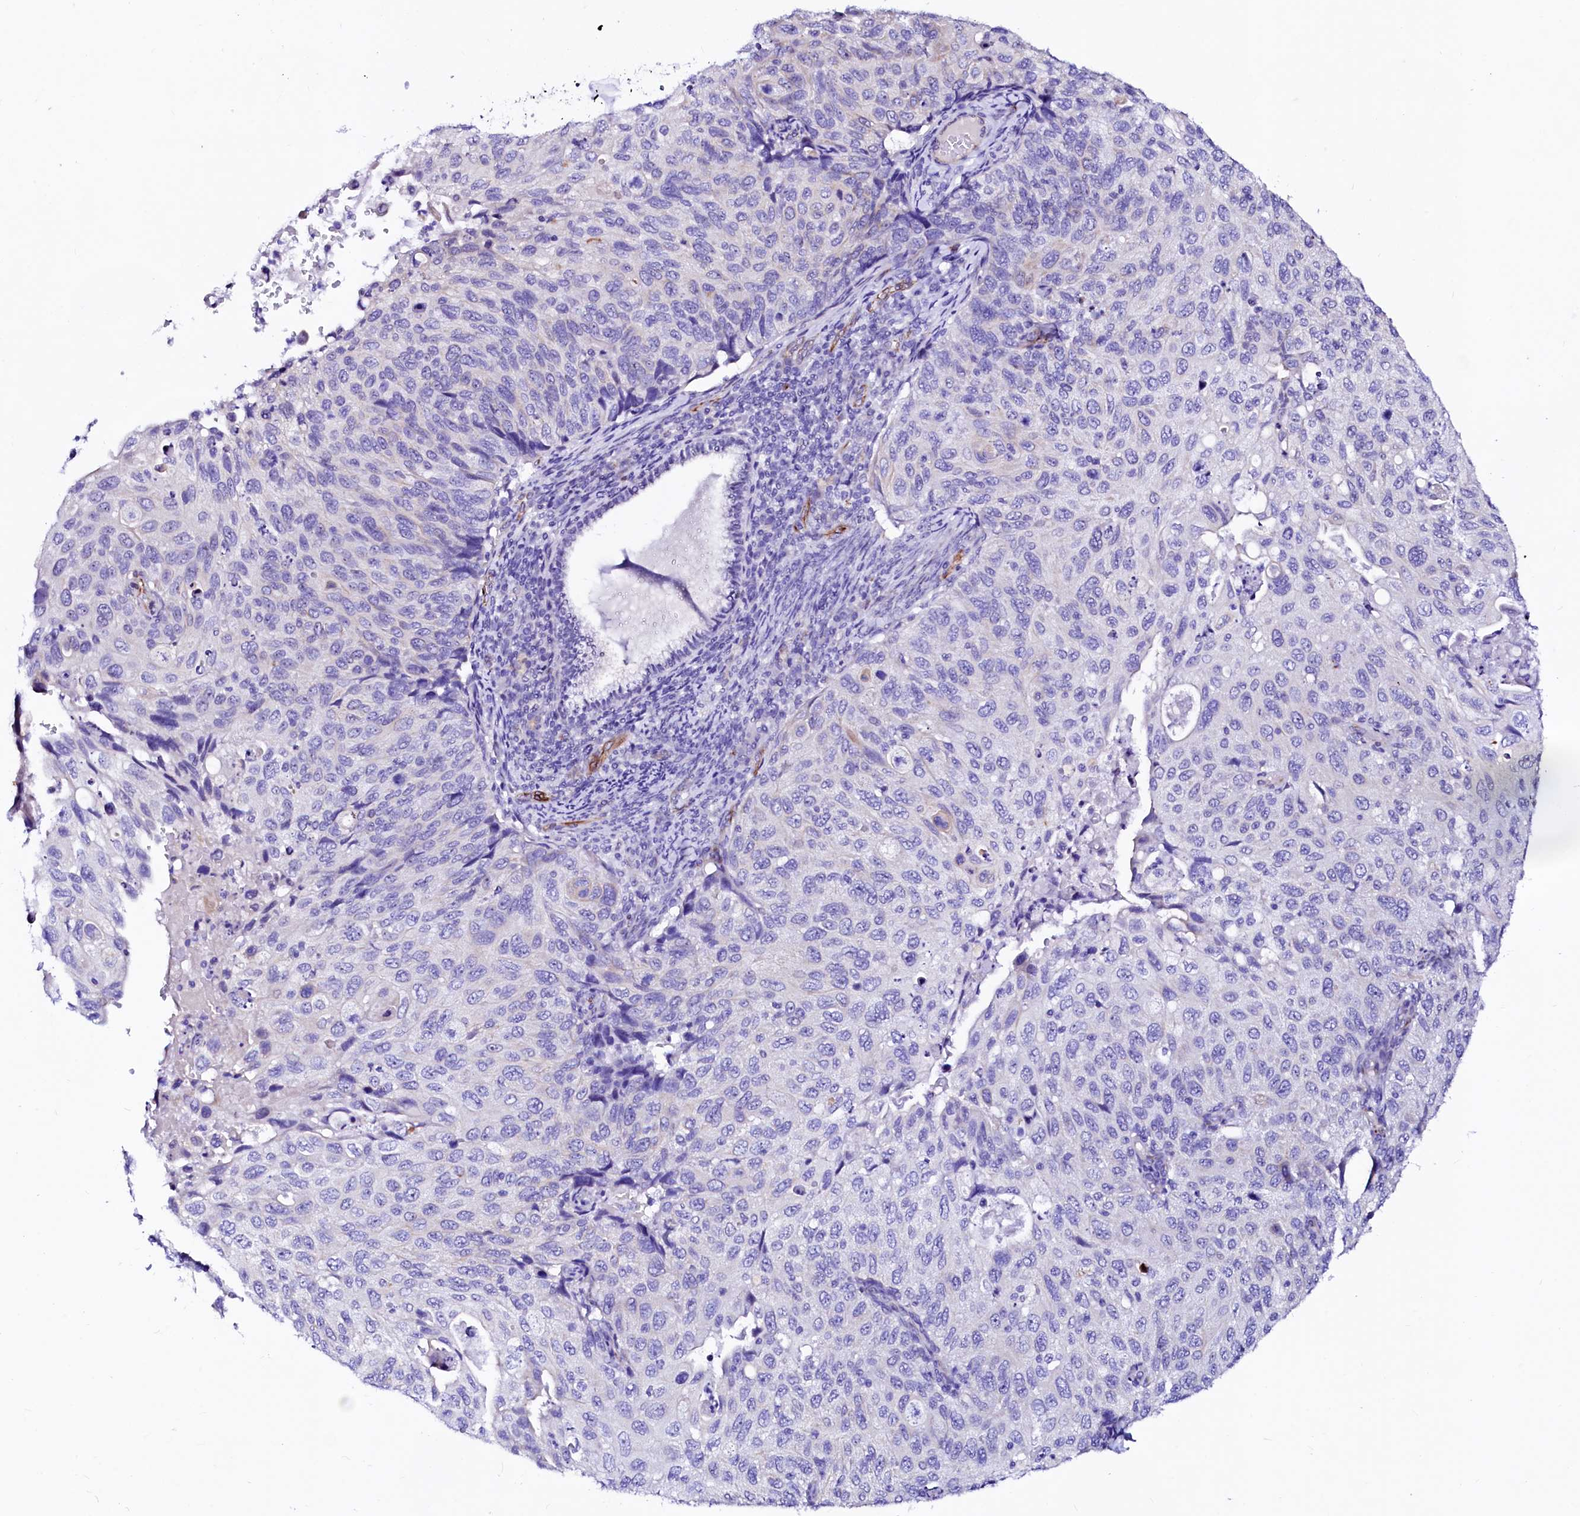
{"staining": {"intensity": "negative", "quantity": "none", "location": "none"}, "tissue": "cervical cancer", "cell_type": "Tumor cells", "image_type": "cancer", "snomed": [{"axis": "morphology", "description": "Squamous cell carcinoma, NOS"}, {"axis": "topography", "description": "Cervix"}], "caption": "Protein analysis of cervical squamous cell carcinoma reveals no significant expression in tumor cells. Brightfield microscopy of IHC stained with DAB (brown) and hematoxylin (blue), captured at high magnification.", "gene": "SFR1", "patient": {"sex": "female", "age": 70}}